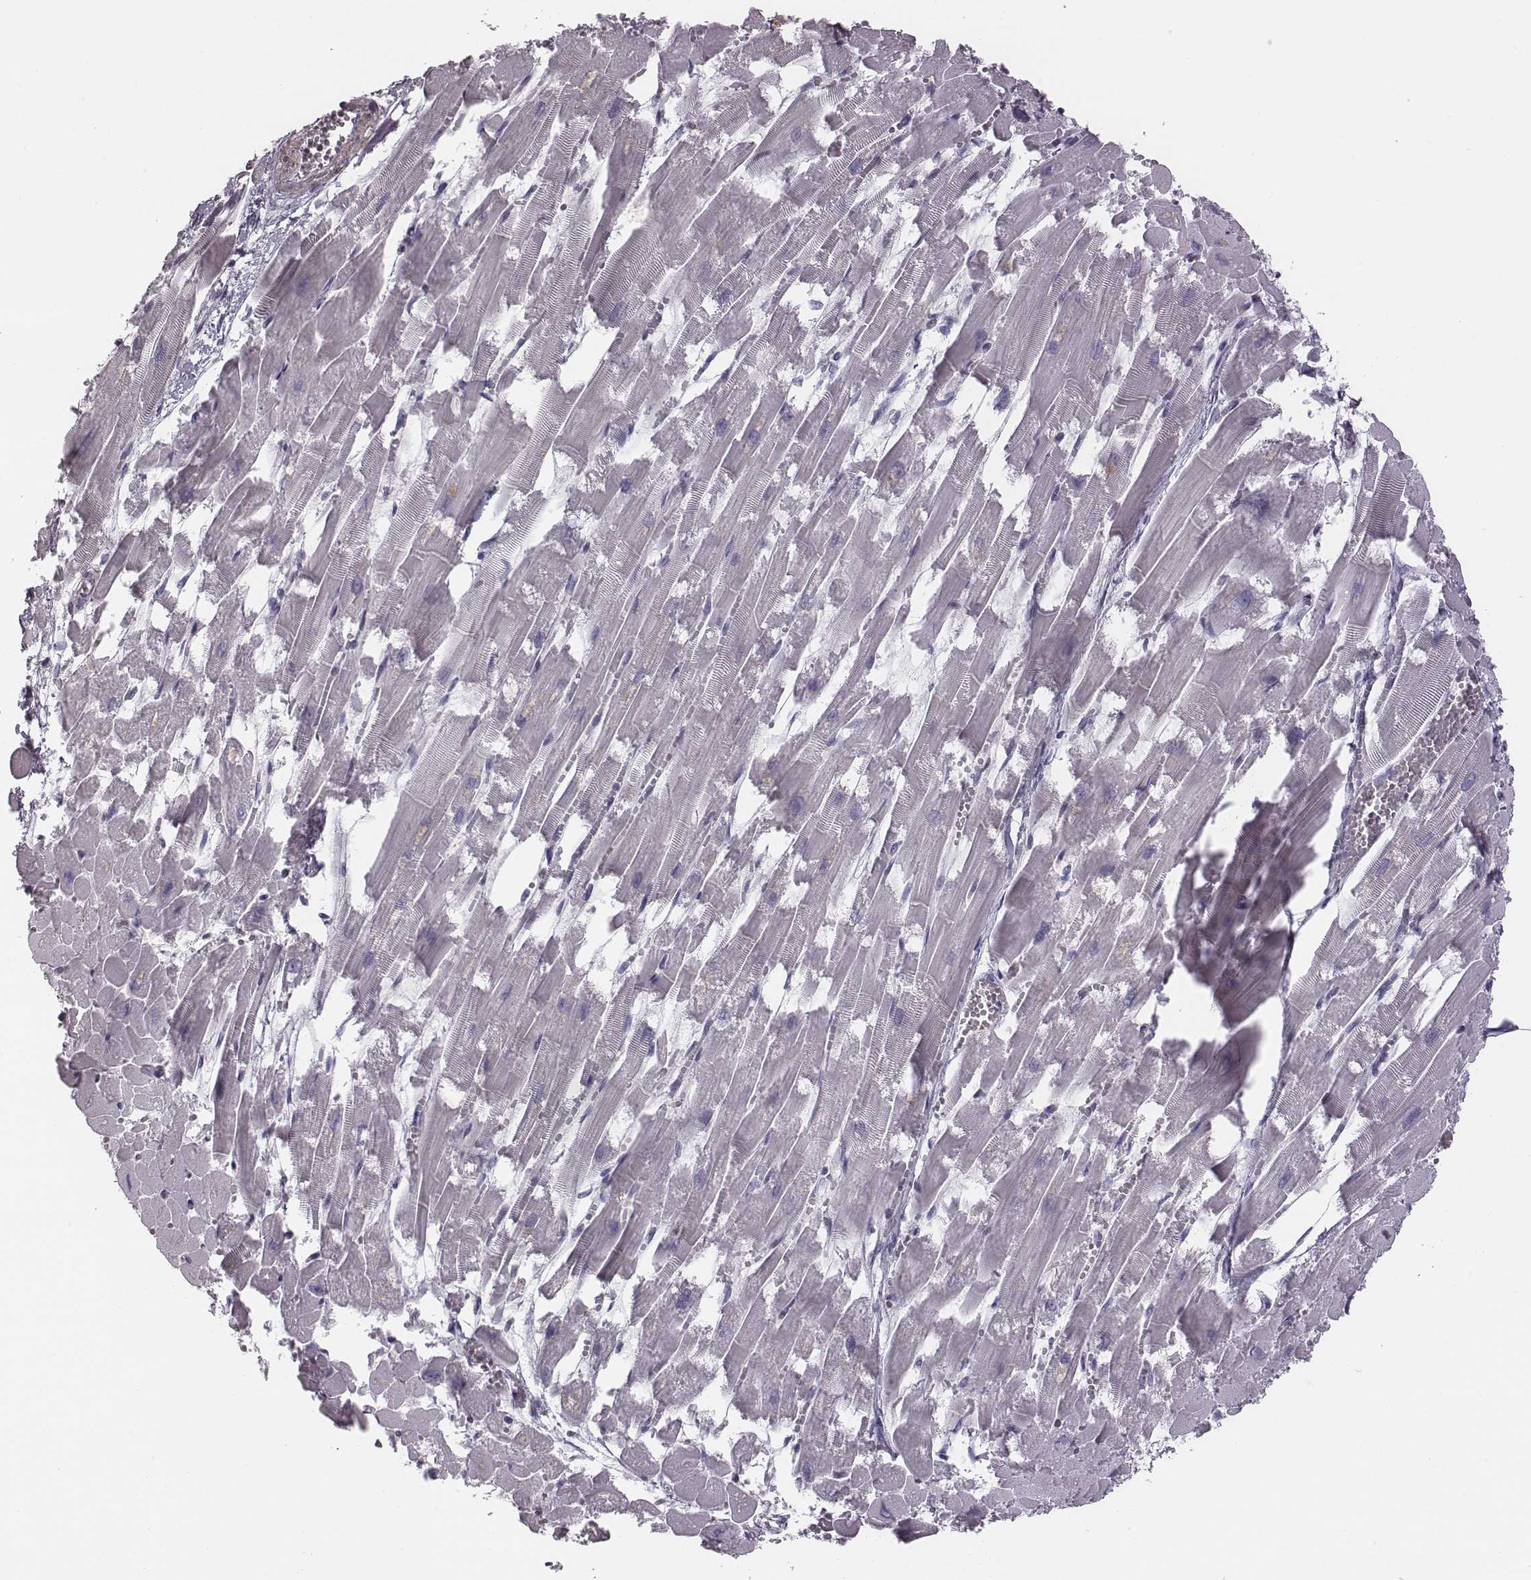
{"staining": {"intensity": "negative", "quantity": "none", "location": "none"}, "tissue": "heart muscle", "cell_type": "Cardiomyocytes", "image_type": "normal", "snomed": [{"axis": "morphology", "description": "Normal tissue, NOS"}, {"axis": "topography", "description": "Heart"}], "caption": "Immunohistochemical staining of benign human heart muscle exhibits no significant expression in cardiomyocytes. The staining is performed using DAB brown chromogen with nuclei counter-stained in using hematoxylin.", "gene": "CRISP1", "patient": {"sex": "female", "age": 52}}